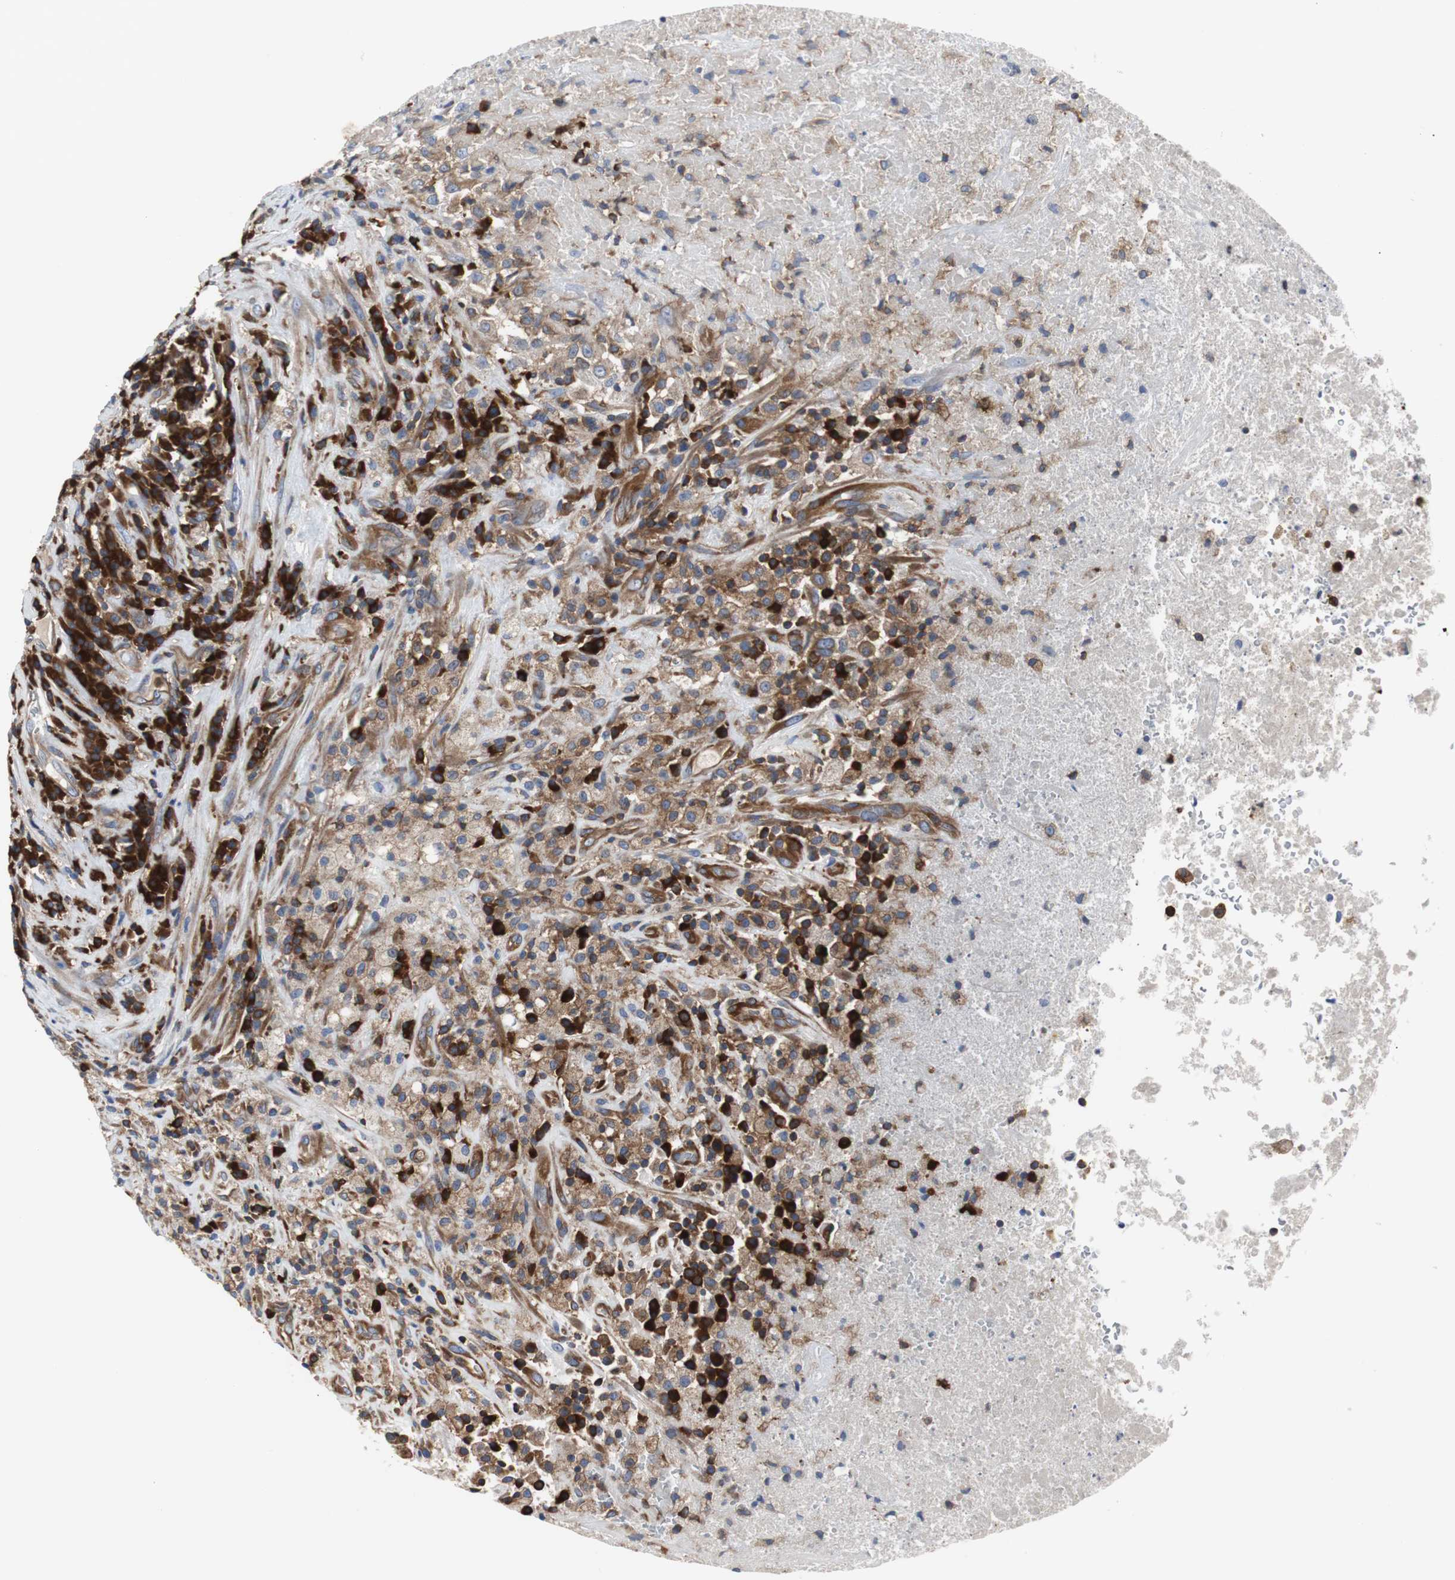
{"staining": {"intensity": "strong", "quantity": "25%-75%", "location": "cytoplasmic/membranous"}, "tissue": "testis cancer", "cell_type": "Tumor cells", "image_type": "cancer", "snomed": [{"axis": "morphology", "description": "Necrosis, NOS"}, {"axis": "morphology", "description": "Carcinoma, Embryonal, NOS"}, {"axis": "topography", "description": "Testis"}], "caption": "Testis cancer (embryonal carcinoma) was stained to show a protein in brown. There is high levels of strong cytoplasmic/membranous positivity in approximately 25%-75% of tumor cells.", "gene": "GYS1", "patient": {"sex": "male", "age": 19}}